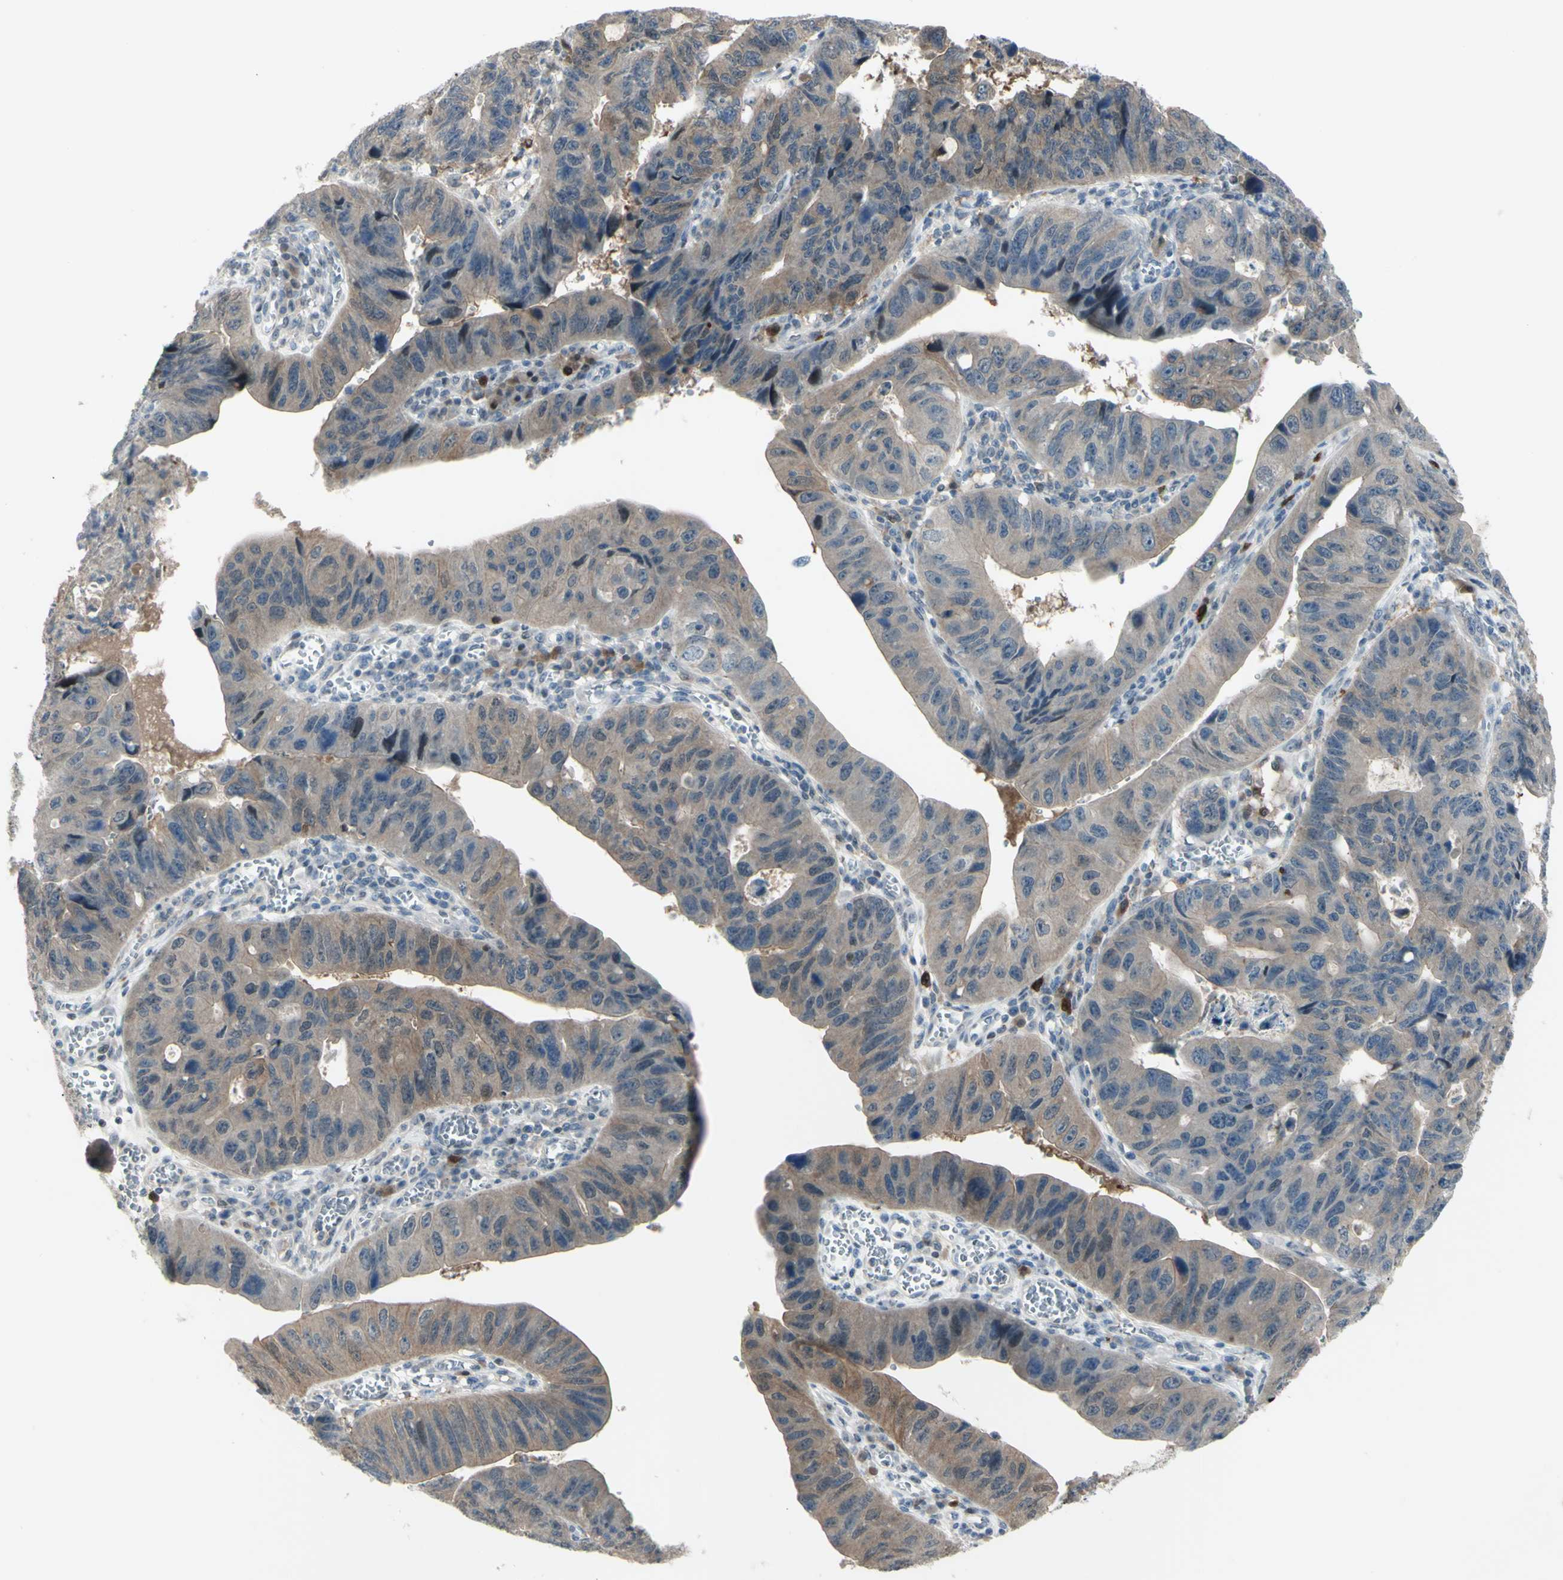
{"staining": {"intensity": "moderate", "quantity": ">75%", "location": "cytoplasmic/membranous"}, "tissue": "stomach cancer", "cell_type": "Tumor cells", "image_type": "cancer", "snomed": [{"axis": "morphology", "description": "Adenocarcinoma, NOS"}, {"axis": "topography", "description": "Stomach"}], "caption": "An image of stomach adenocarcinoma stained for a protein exhibits moderate cytoplasmic/membranous brown staining in tumor cells.", "gene": "ETNK1", "patient": {"sex": "male", "age": 59}}